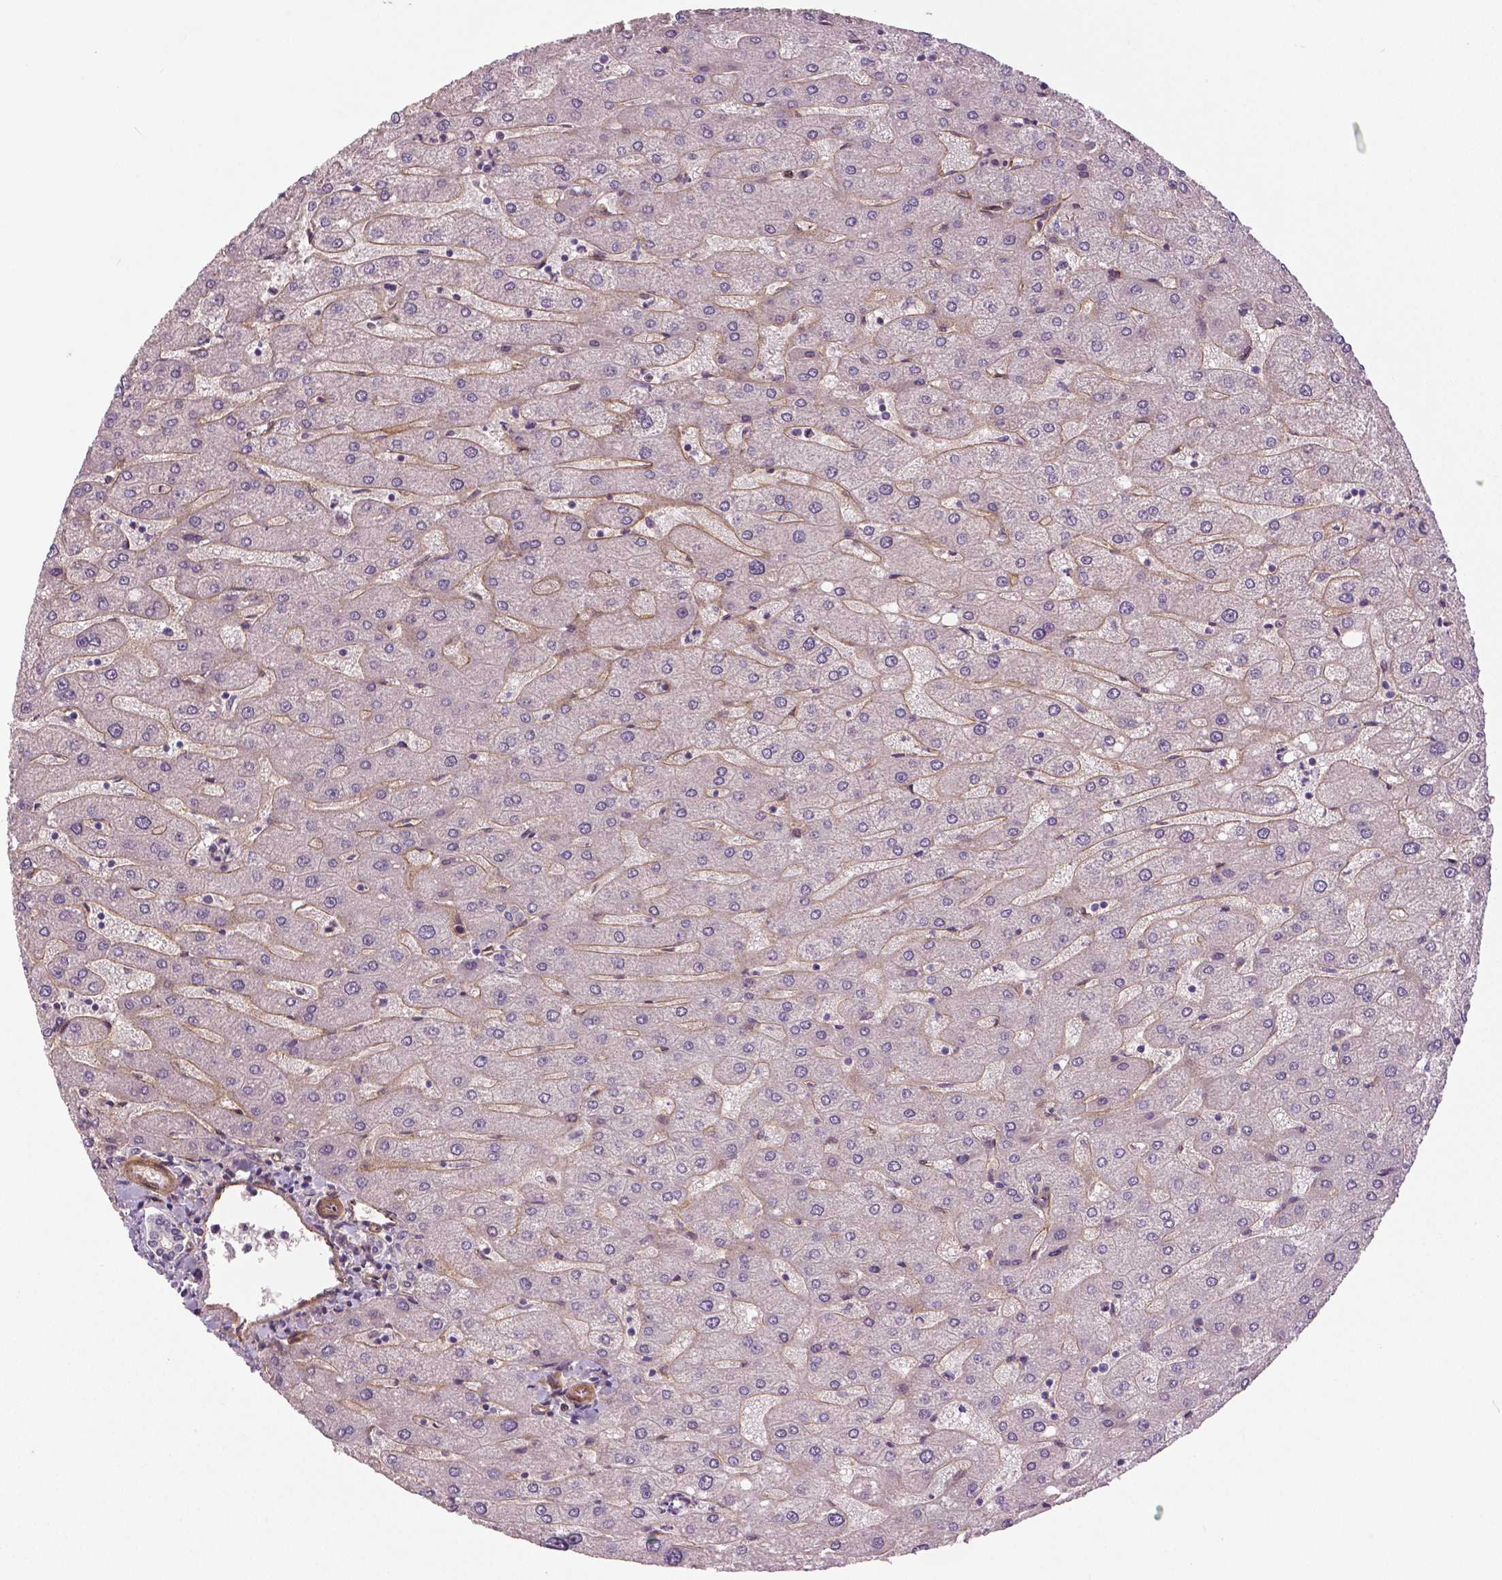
{"staining": {"intensity": "negative", "quantity": "none", "location": "none"}, "tissue": "liver", "cell_type": "Cholangiocytes", "image_type": "normal", "snomed": [{"axis": "morphology", "description": "Normal tissue, NOS"}, {"axis": "topography", "description": "Liver"}], "caption": "Histopathology image shows no significant protein staining in cholangiocytes of benign liver.", "gene": "FLT1", "patient": {"sex": "male", "age": 67}}